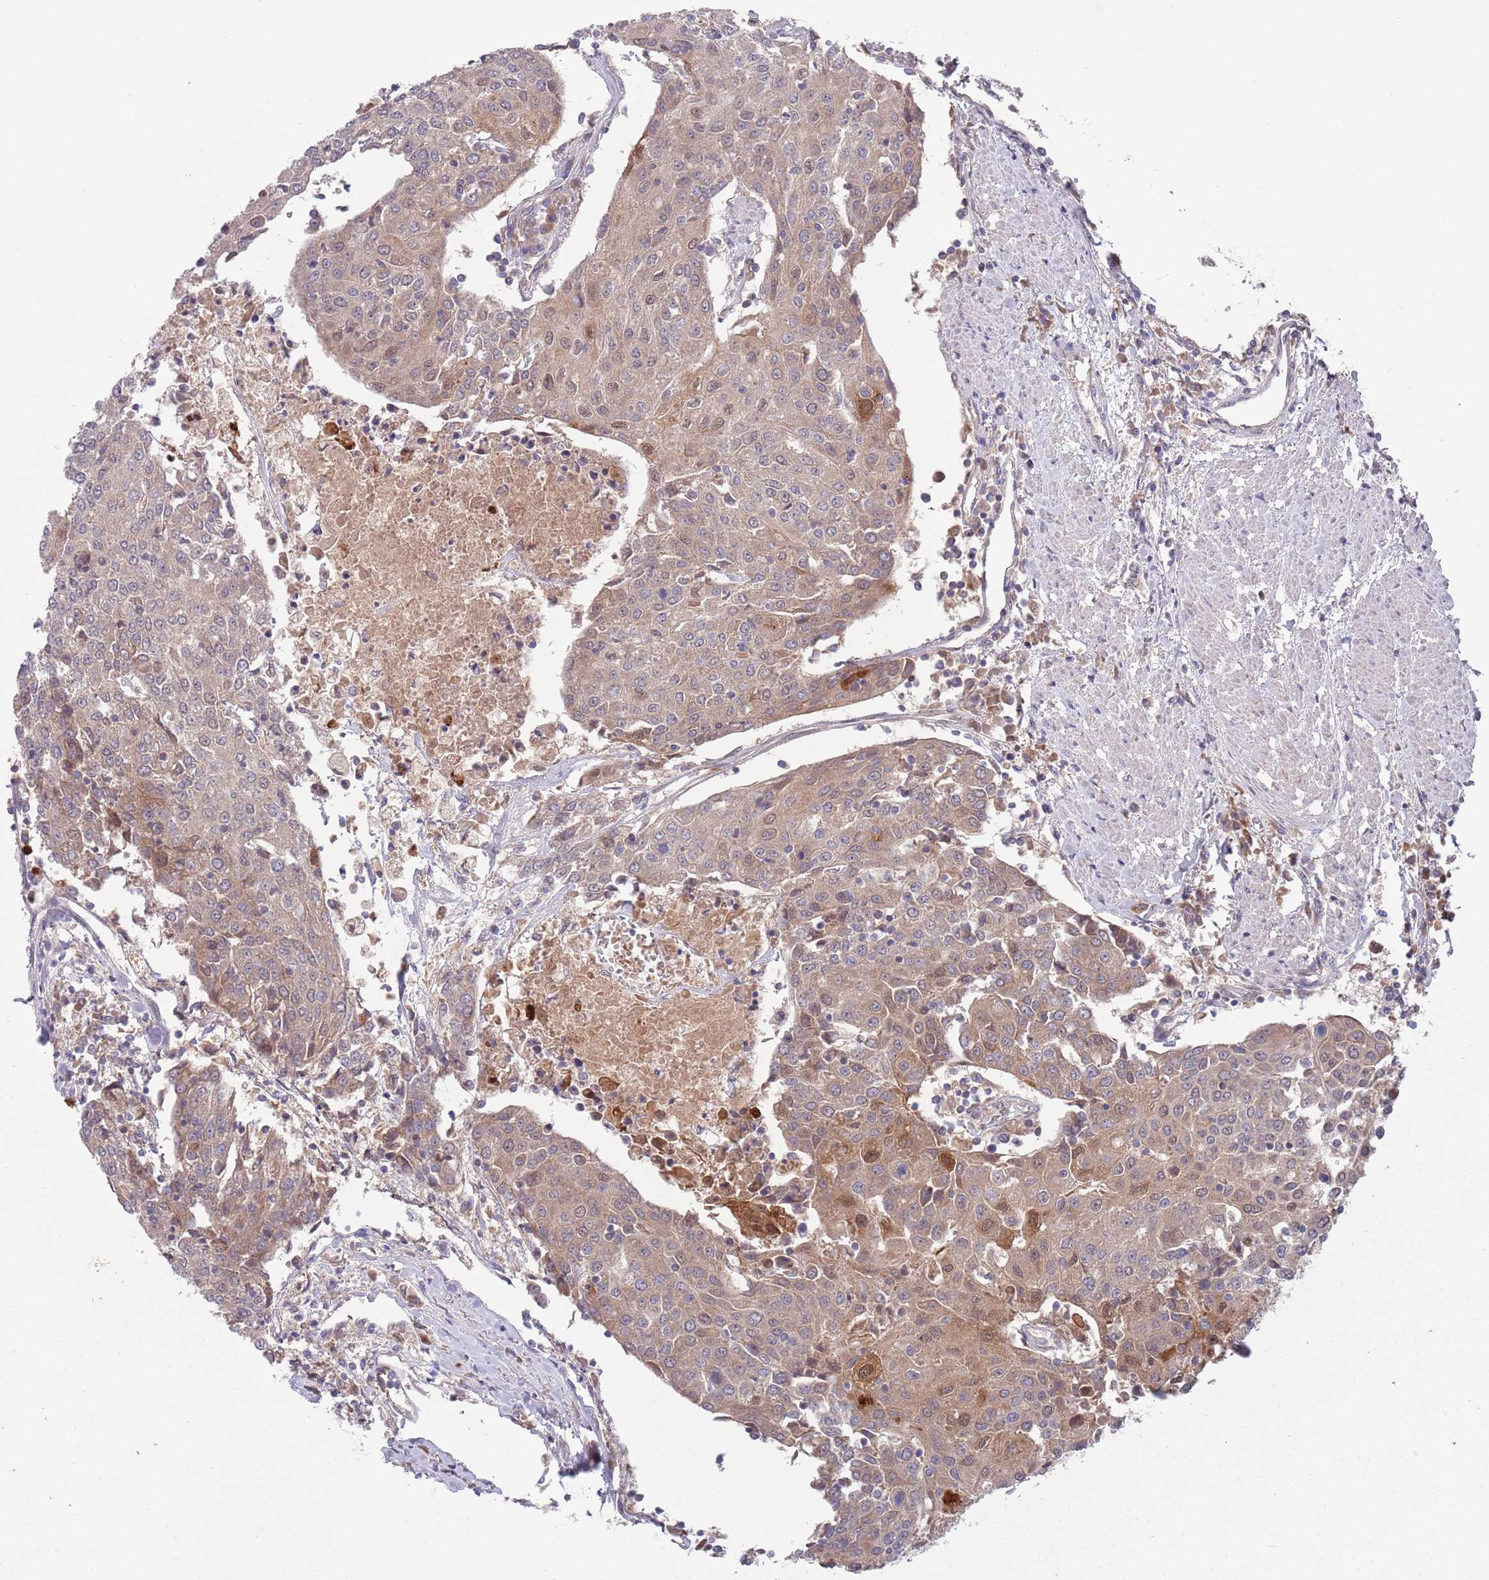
{"staining": {"intensity": "moderate", "quantity": "<25%", "location": "cytoplasmic/membranous"}, "tissue": "urothelial cancer", "cell_type": "Tumor cells", "image_type": "cancer", "snomed": [{"axis": "morphology", "description": "Urothelial carcinoma, High grade"}, {"axis": "topography", "description": "Urinary bladder"}], "caption": "Approximately <25% of tumor cells in human high-grade urothelial carcinoma reveal moderate cytoplasmic/membranous protein staining as visualized by brown immunohistochemical staining.", "gene": "TYW1", "patient": {"sex": "female", "age": 85}}